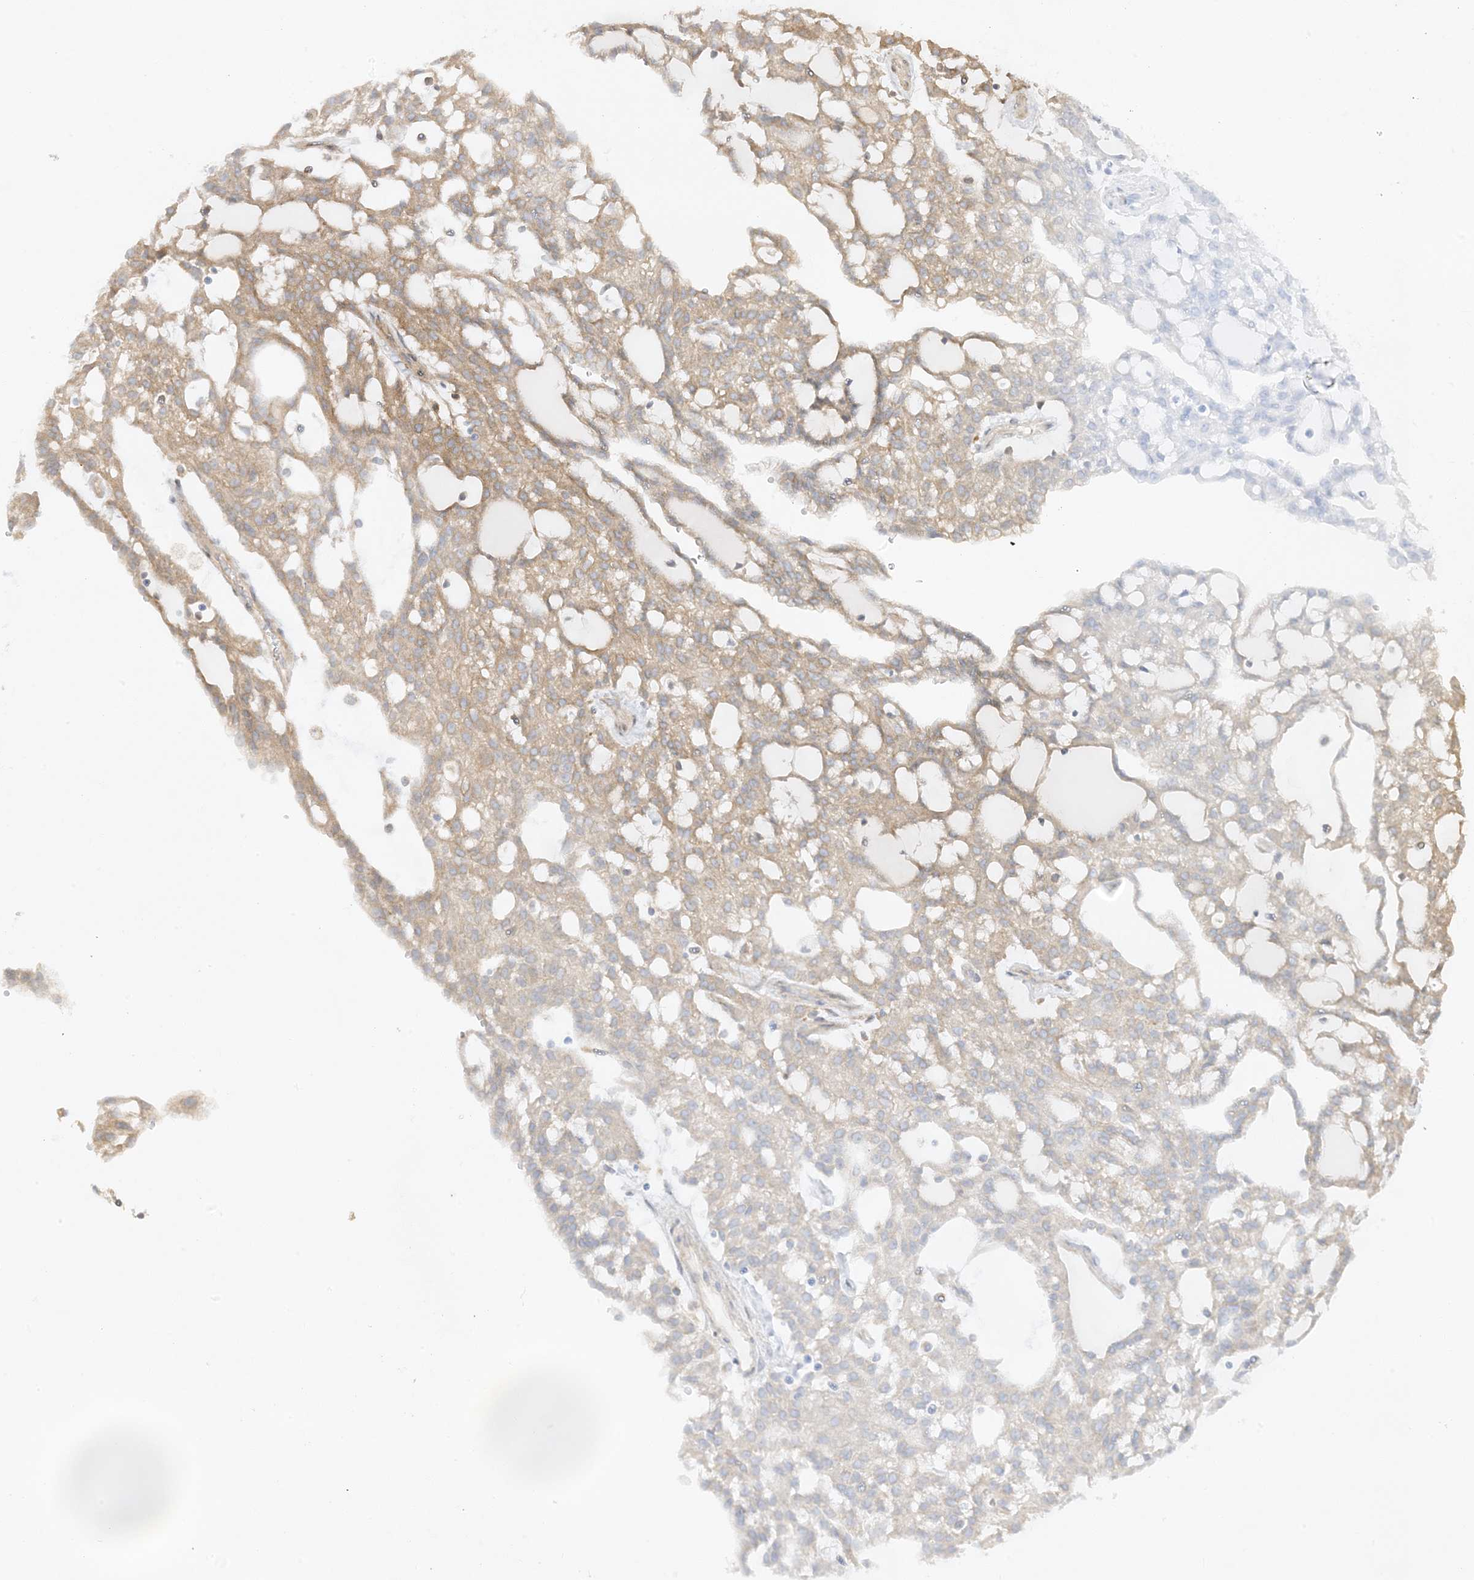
{"staining": {"intensity": "moderate", "quantity": ">75%", "location": "cytoplasmic/membranous"}, "tissue": "renal cancer", "cell_type": "Tumor cells", "image_type": "cancer", "snomed": [{"axis": "morphology", "description": "Adenocarcinoma, NOS"}, {"axis": "topography", "description": "Kidney"}], "caption": "Renal adenocarcinoma was stained to show a protein in brown. There is medium levels of moderate cytoplasmic/membranous staining in approximately >75% of tumor cells.", "gene": "SCARF2", "patient": {"sex": "male", "age": 63}}